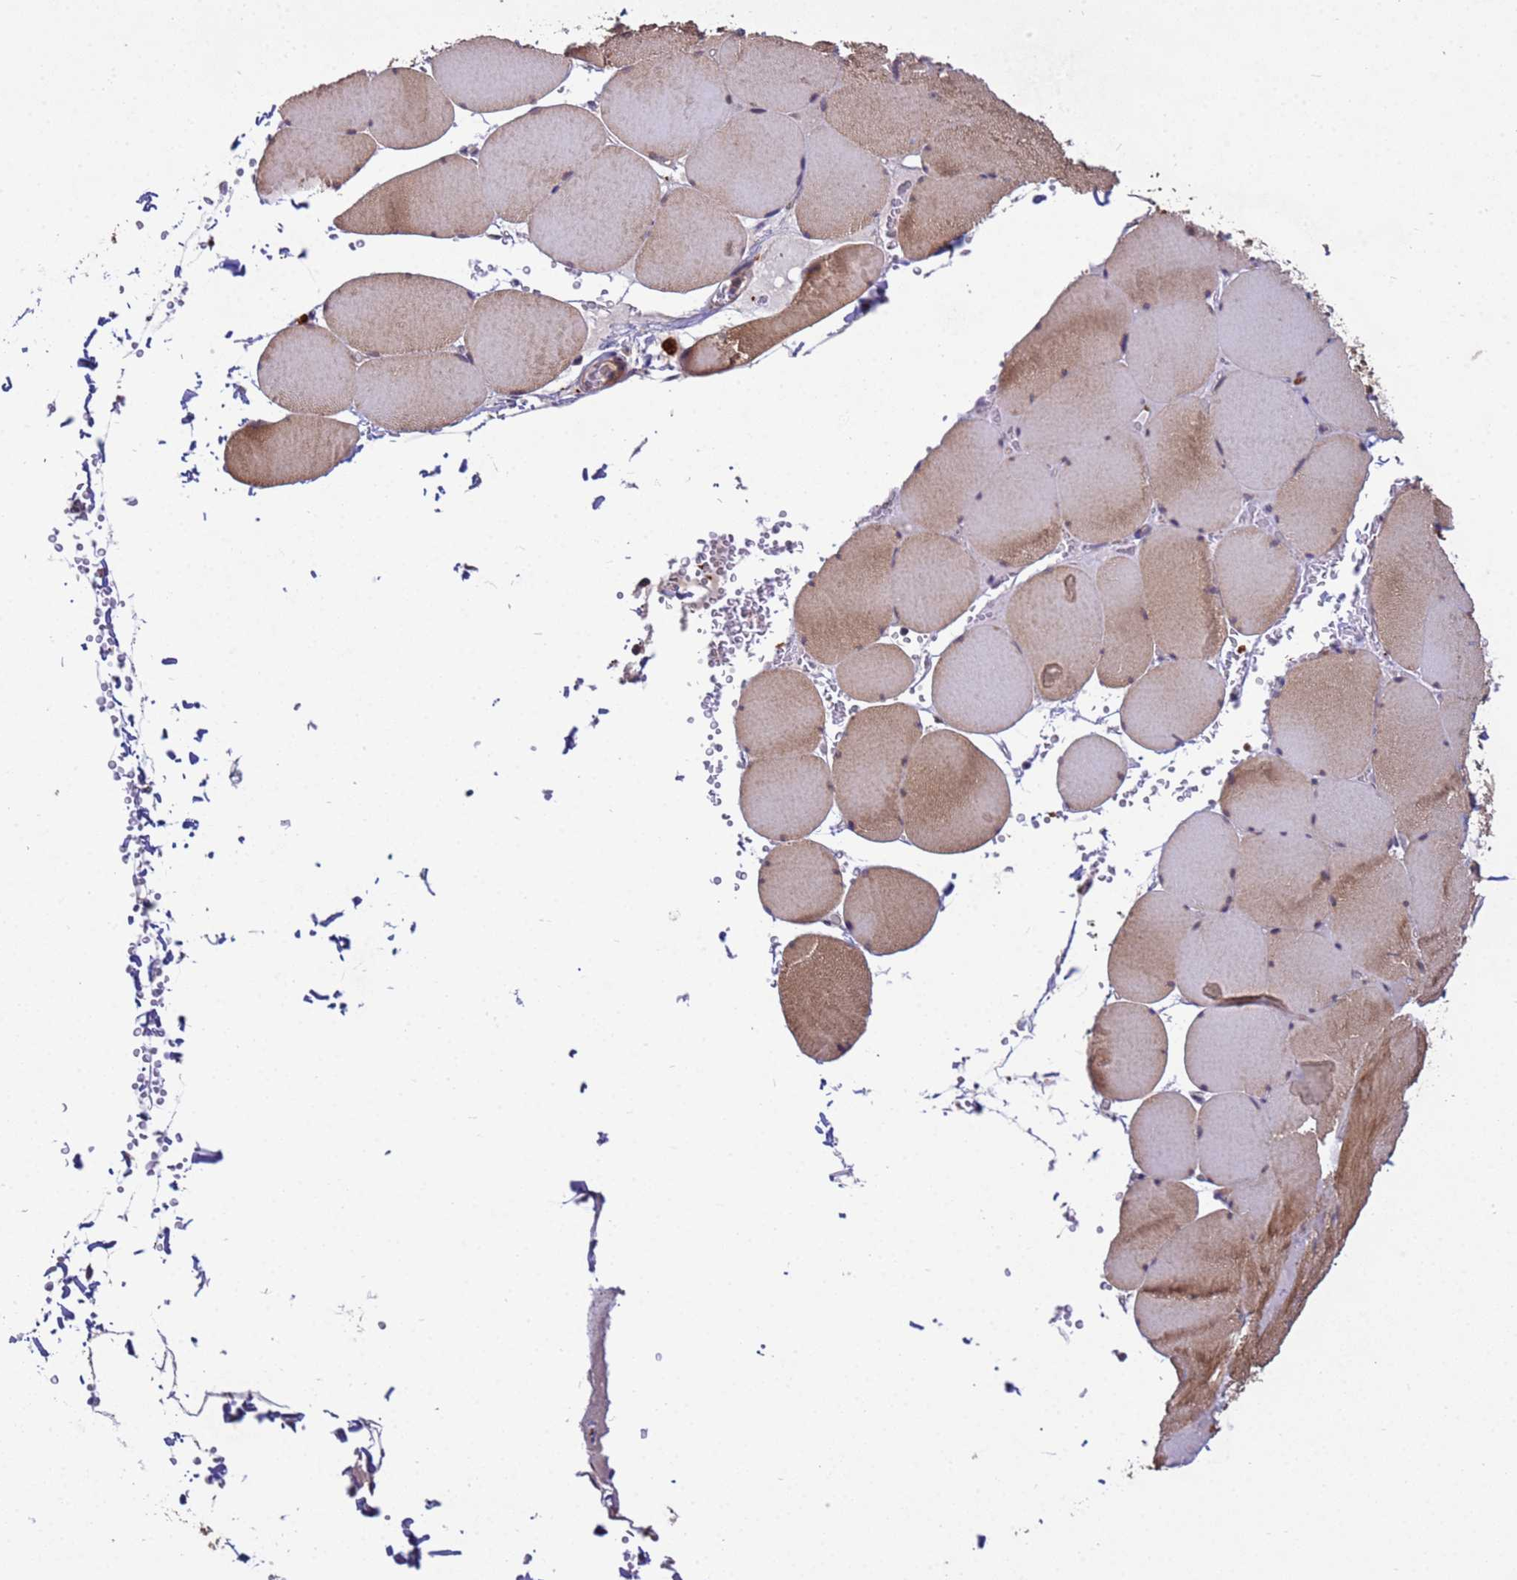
{"staining": {"intensity": "moderate", "quantity": "25%-75%", "location": "cytoplasmic/membranous"}, "tissue": "skeletal muscle", "cell_type": "Myocytes", "image_type": "normal", "snomed": [{"axis": "morphology", "description": "Normal tissue, NOS"}, {"axis": "topography", "description": "Skeletal muscle"}, {"axis": "topography", "description": "Head-Neck"}], "caption": "The photomicrograph shows staining of normal skeletal muscle, revealing moderate cytoplasmic/membranous protein positivity (brown color) within myocytes.", "gene": "NPEPPS", "patient": {"sex": "male", "age": 66}}